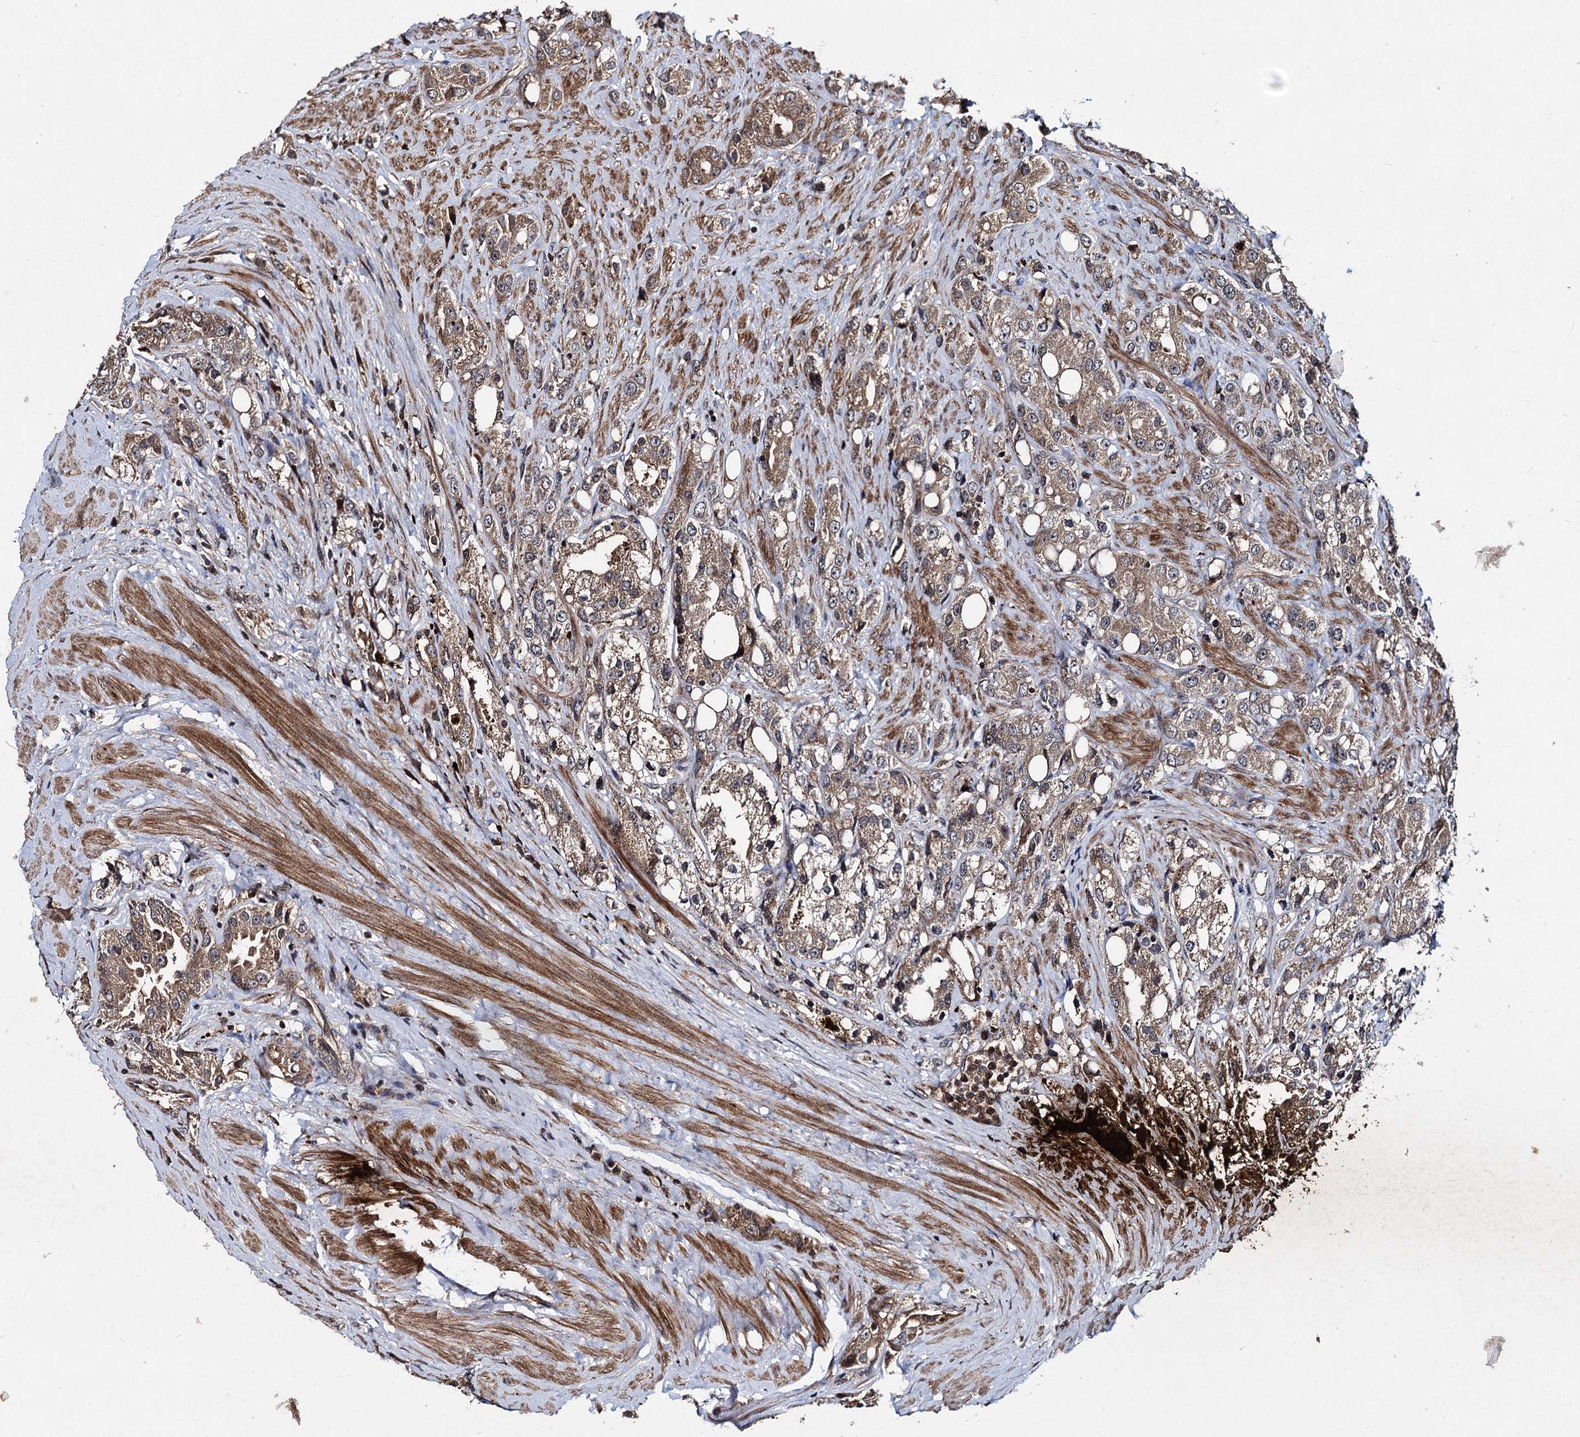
{"staining": {"intensity": "moderate", "quantity": "25%-75%", "location": "cytoplasmic/membranous"}, "tissue": "prostate cancer", "cell_type": "Tumor cells", "image_type": "cancer", "snomed": [{"axis": "morphology", "description": "Adenocarcinoma, NOS"}, {"axis": "topography", "description": "Prostate"}], "caption": "Prostate adenocarcinoma stained for a protein demonstrates moderate cytoplasmic/membranous positivity in tumor cells.", "gene": "BCL2L2", "patient": {"sex": "male", "age": 79}}